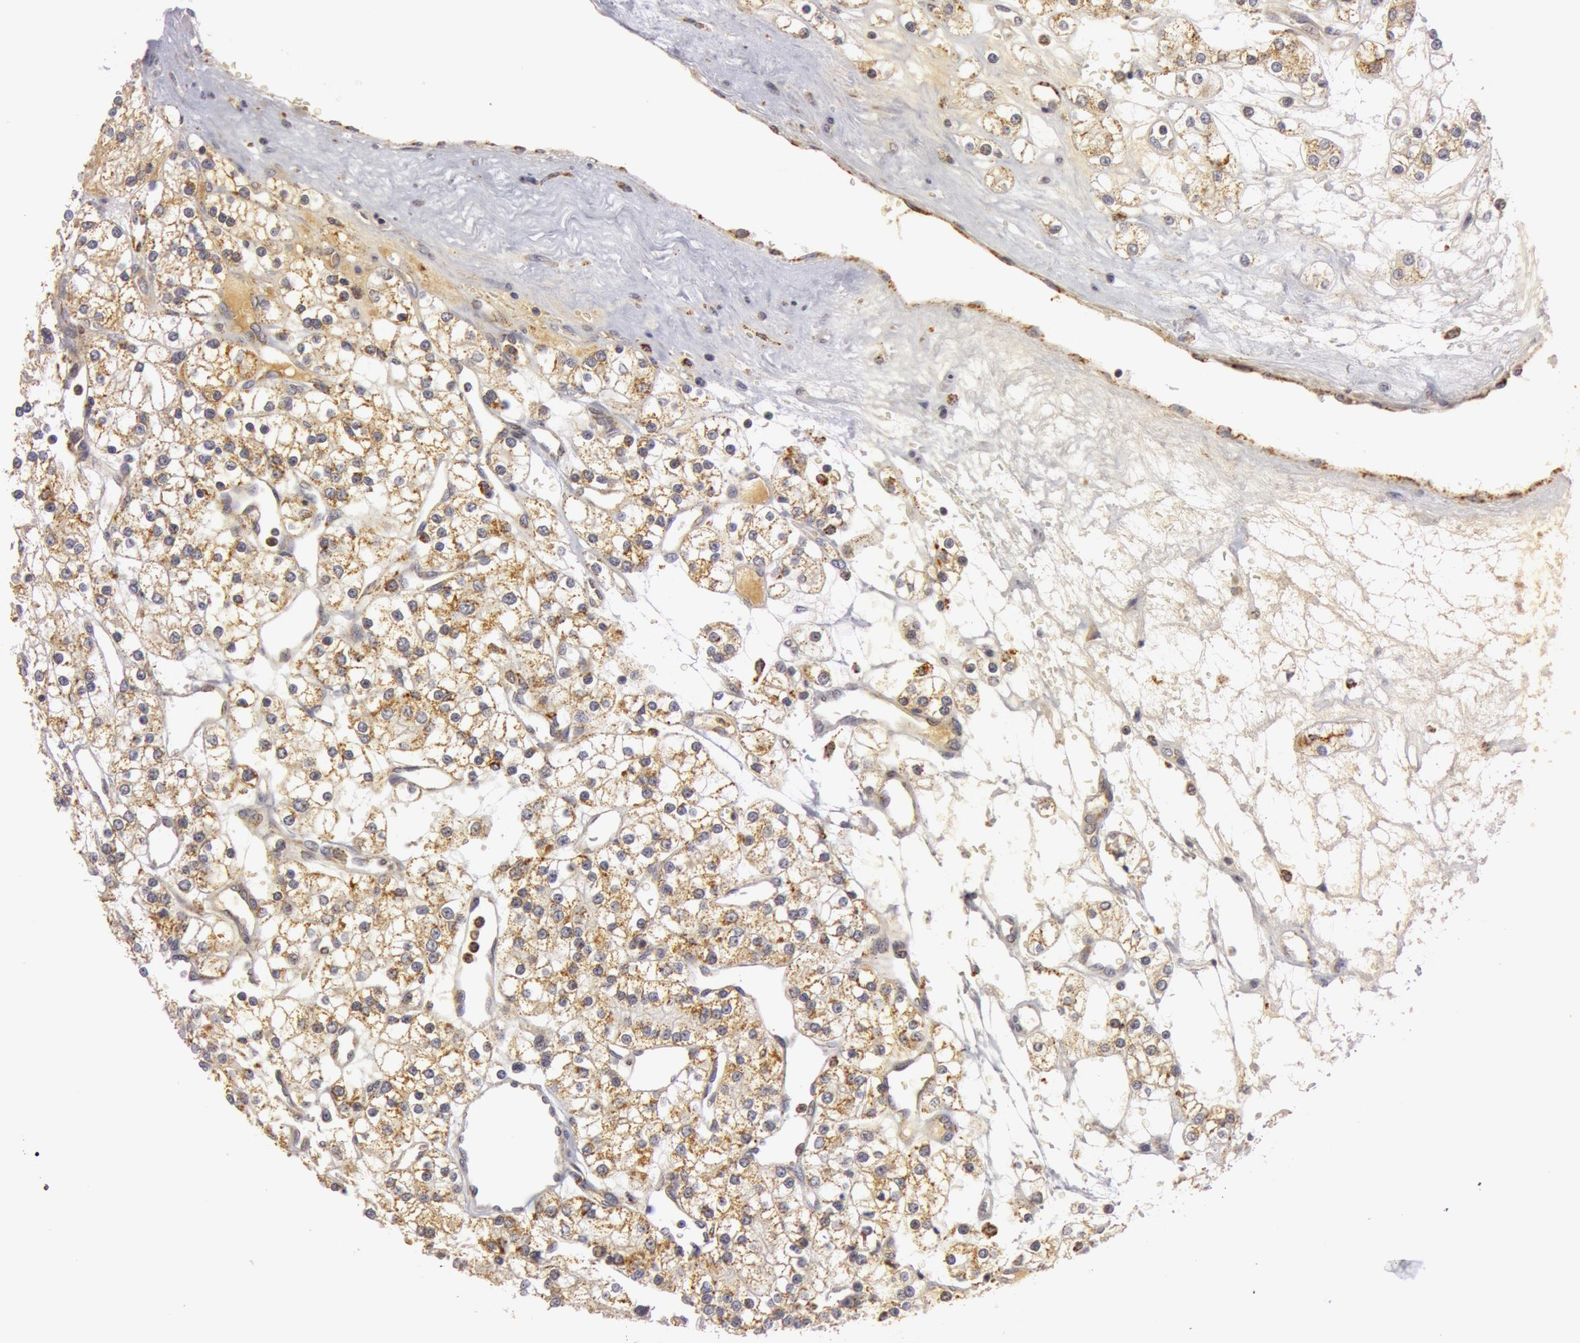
{"staining": {"intensity": "moderate", "quantity": ">75%", "location": "cytoplasmic/membranous"}, "tissue": "renal cancer", "cell_type": "Tumor cells", "image_type": "cancer", "snomed": [{"axis": "morphology", "description": "Adenocarcinoma, NOS"}, {"axis": "topography", "description": "Kidney"}], "caption": "The micrograph demonstrates a brown stain indicating the presence of a protein in the cytoplasmic/membranous of tumor cells in renal cancer (adenocarcinoma). The protein is shown in brown color, while the nuclei are stained blue.", "gene": "C7", "patient": {"sex": "female", "age": 62}}